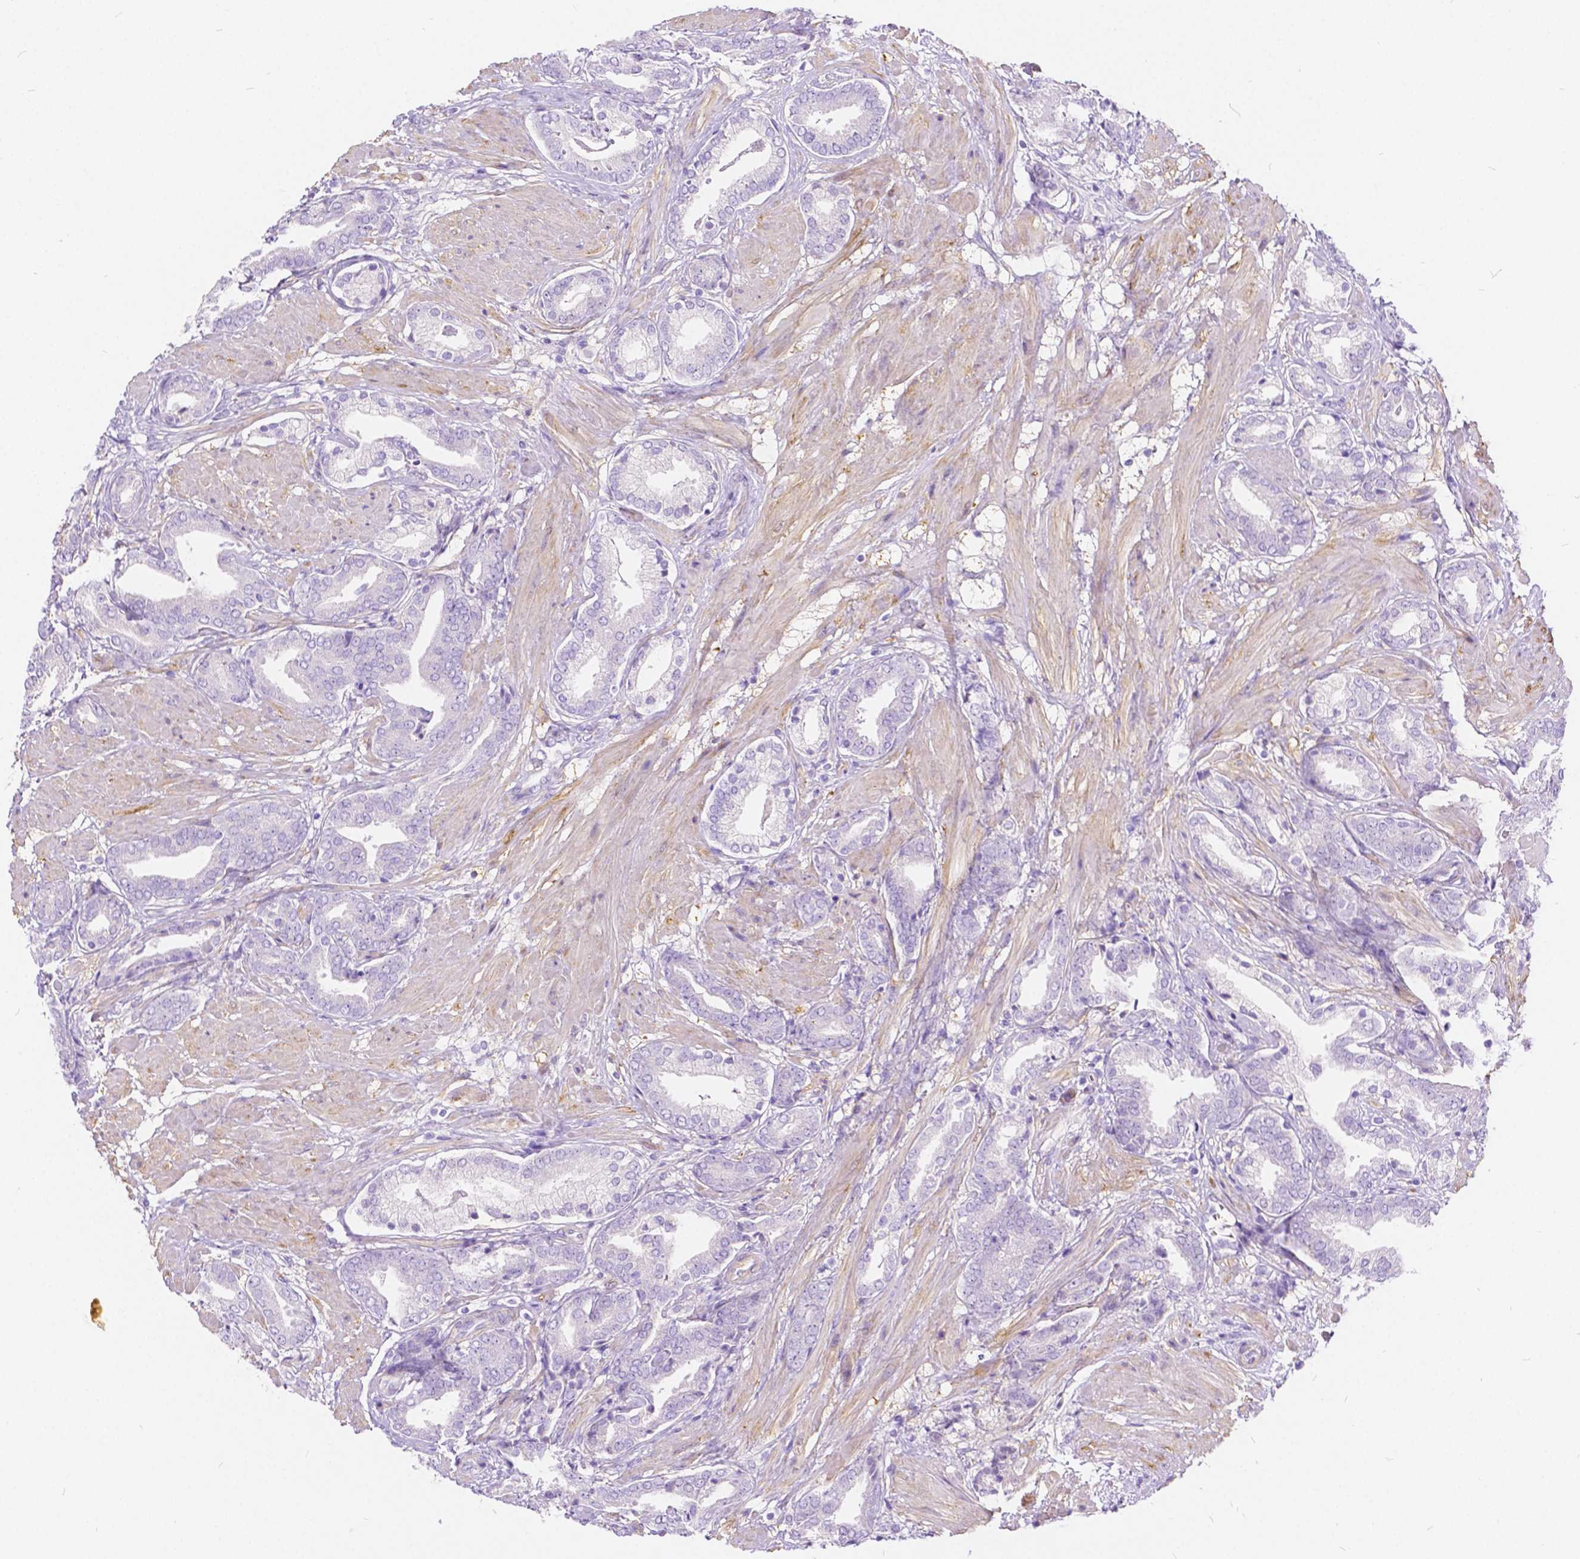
{"staining": {"intensity": "negative", "quantity": "none", "location": "none"}, "tissue": "prostate cancer", "cell_type": "Tumor cells", "image_type": "cancer", "snomed": [{"axis": "morphology", "description": "Adenocarcinoma, High grade"}, {"axis": "topography", "description": "Prostate"}], "caption": "The histopathology image reveals no significant staining in tumor cells of prostate high-grade adenocarcinoma. (IHC, brightfield microscopy, high magnification).", "gene": "CHRM1", "patient": {"sex": "male", "age": 56}}